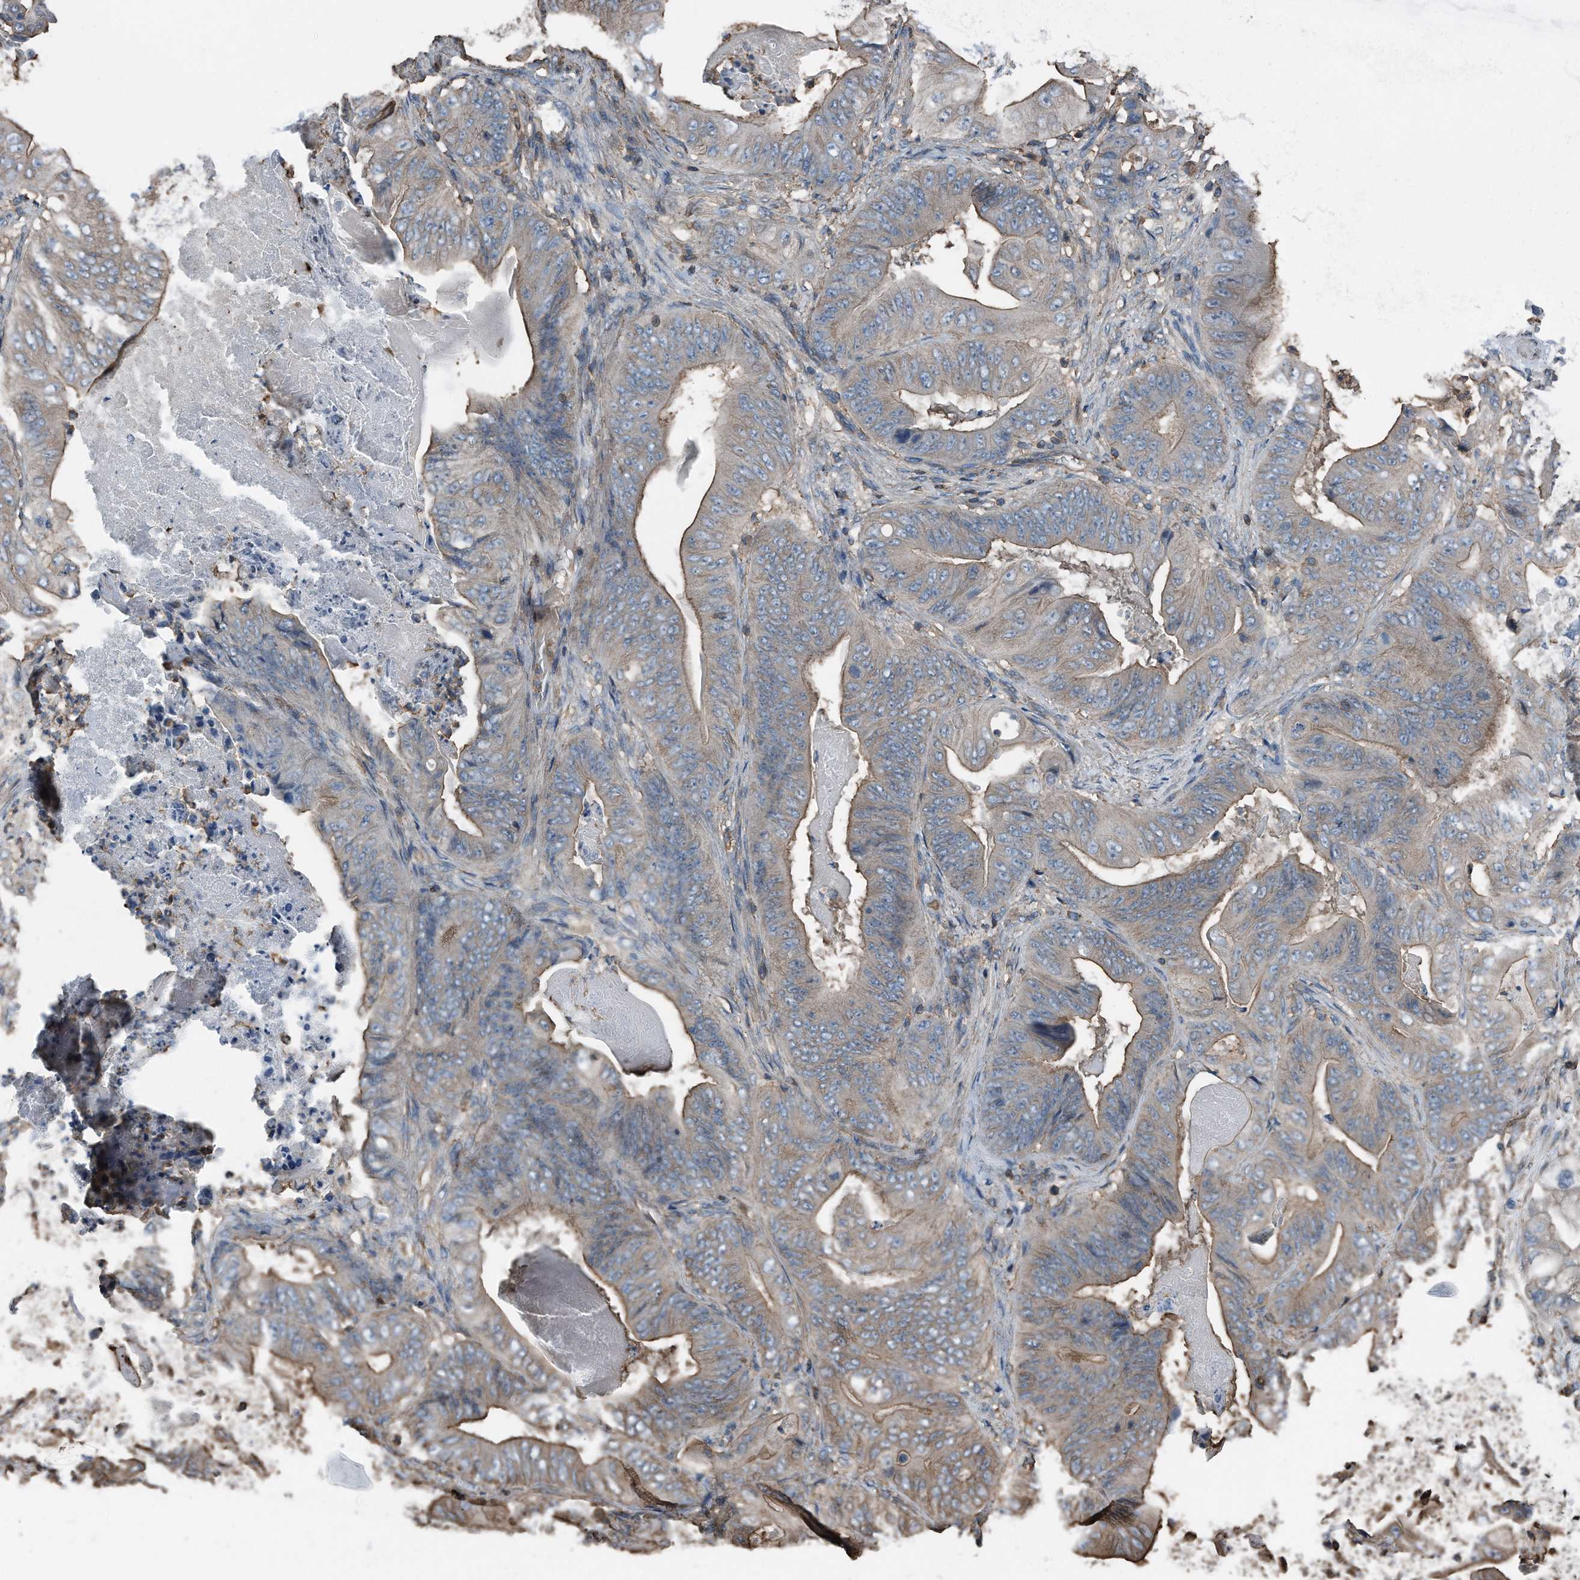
{"staining": {"intensity": "moderate", "quantity": "25%-75%", "location": "cytoplasmic/membranous"}, "tissue": "stomach cancer", "cell_type": "Tumor cells", "image_type": "cancer", "snomed": [{"axis": "morphology", "description": "Adenocarcinoma, NOS"}, {"axis": "topography", "description": "Stomach"}], "caption": "Protein analysis of adenocarcinoma (stomach) tissue exhibits moderate cytoplasmic/membranous staining in approximately 25%-75% of tumor cells.", "gene": "RSPO3", "patient": {"sex": "female", "age": 73}}